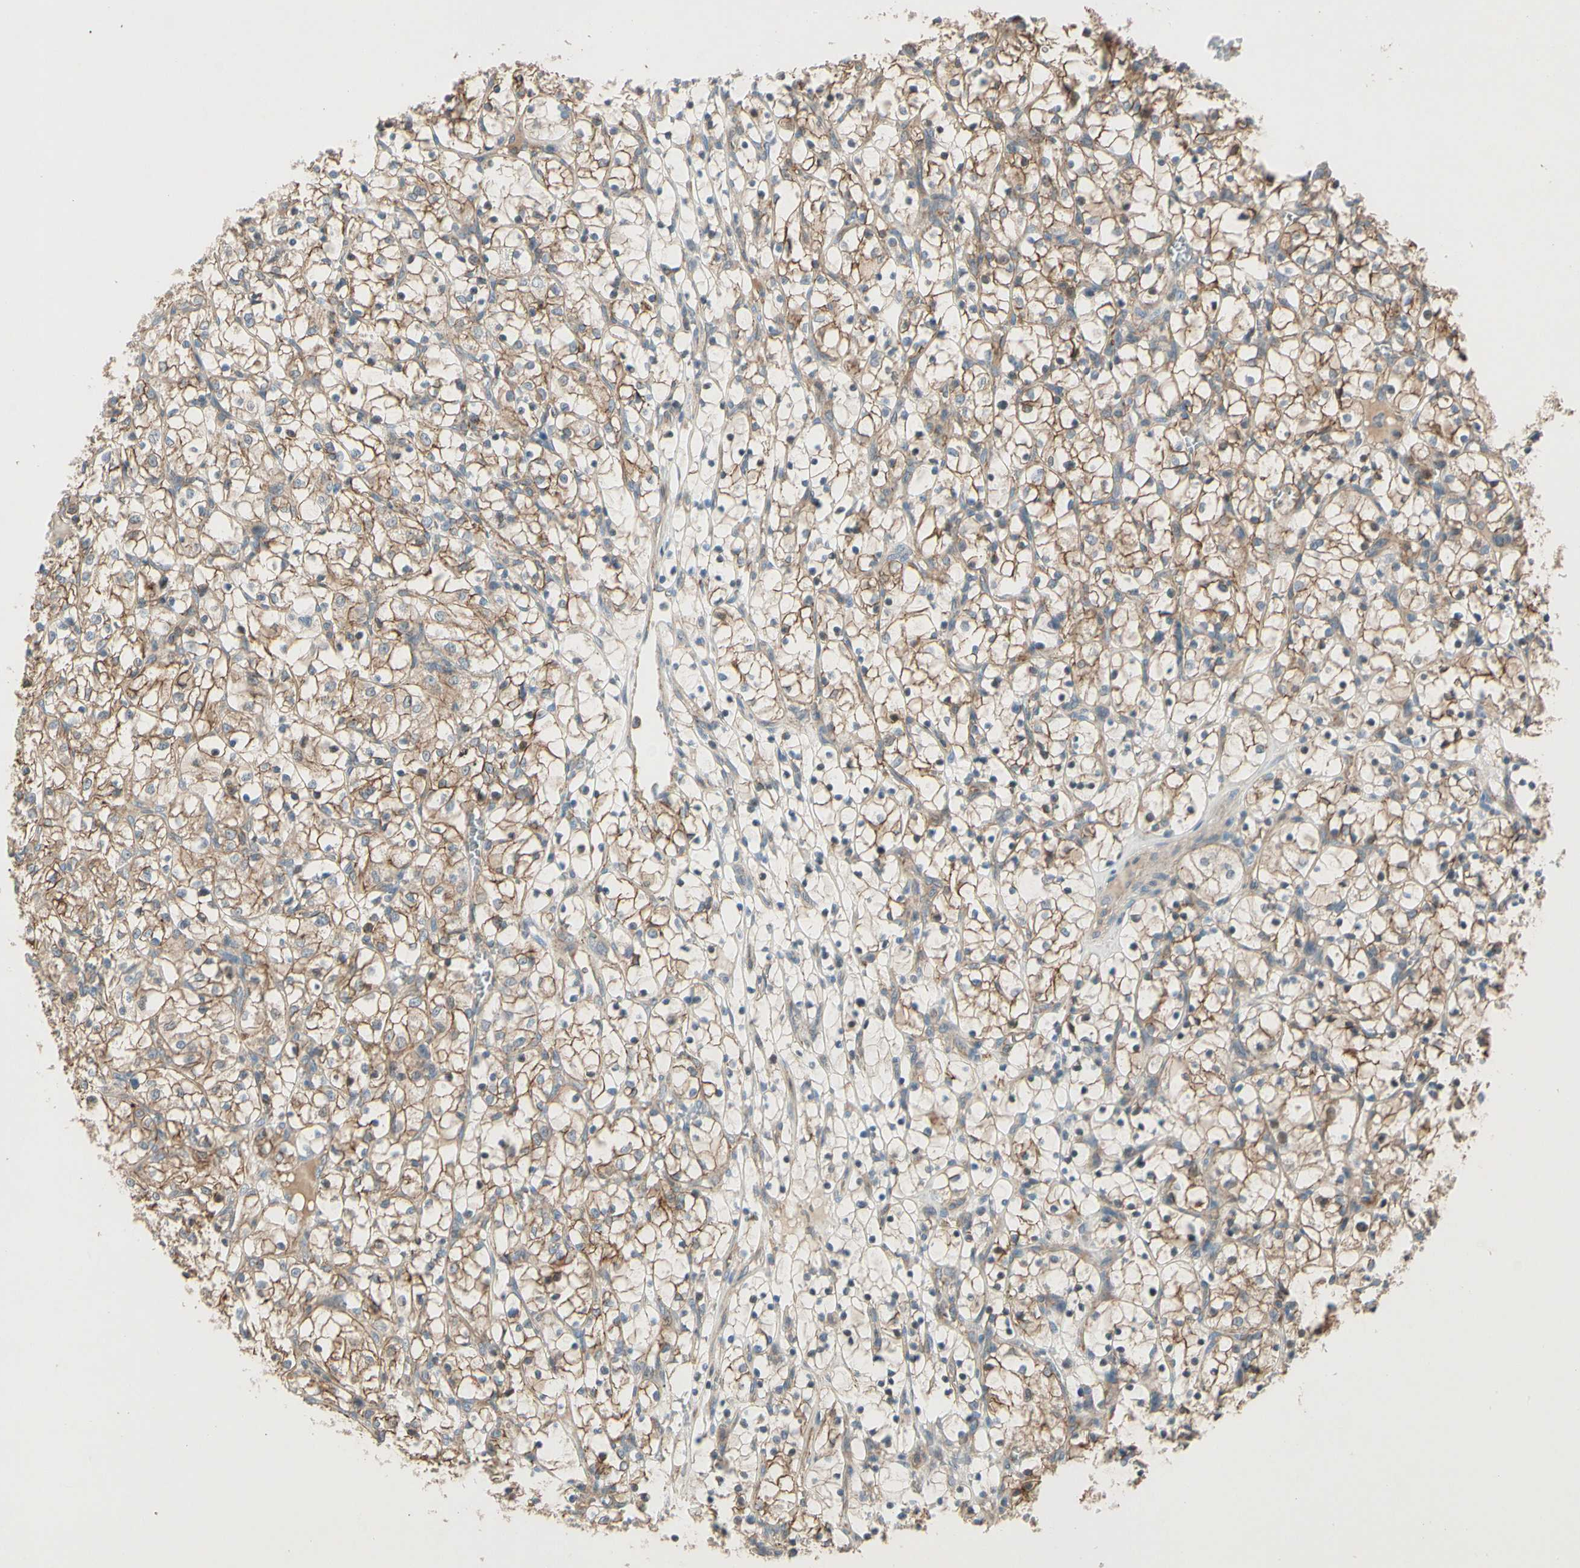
{"staining": {"intensity": "moderate", "quantity": ">75%", "location": "cytoplasmic/membranous"}, "tissue": "renal cancer", "cell_type": "Tumor cells", "image_type": "cancer", "snomed": [{"axis": "morphology", "description": "Adenocarcinoma, NOS"}, {"axis": "topography", "description": "Kidney"}], "caption": "A brown stain highlights moderate cytoplasmic/membranous positivity of a protein in renal adenocarcinoma tumor cells. The staining is performed using DAB brown chromogen to label protein expression. The nuclei are counter-stained blue using hematoxylin.", "gene": "CDH6", "patient": {"sex": "female", "age": 69}}